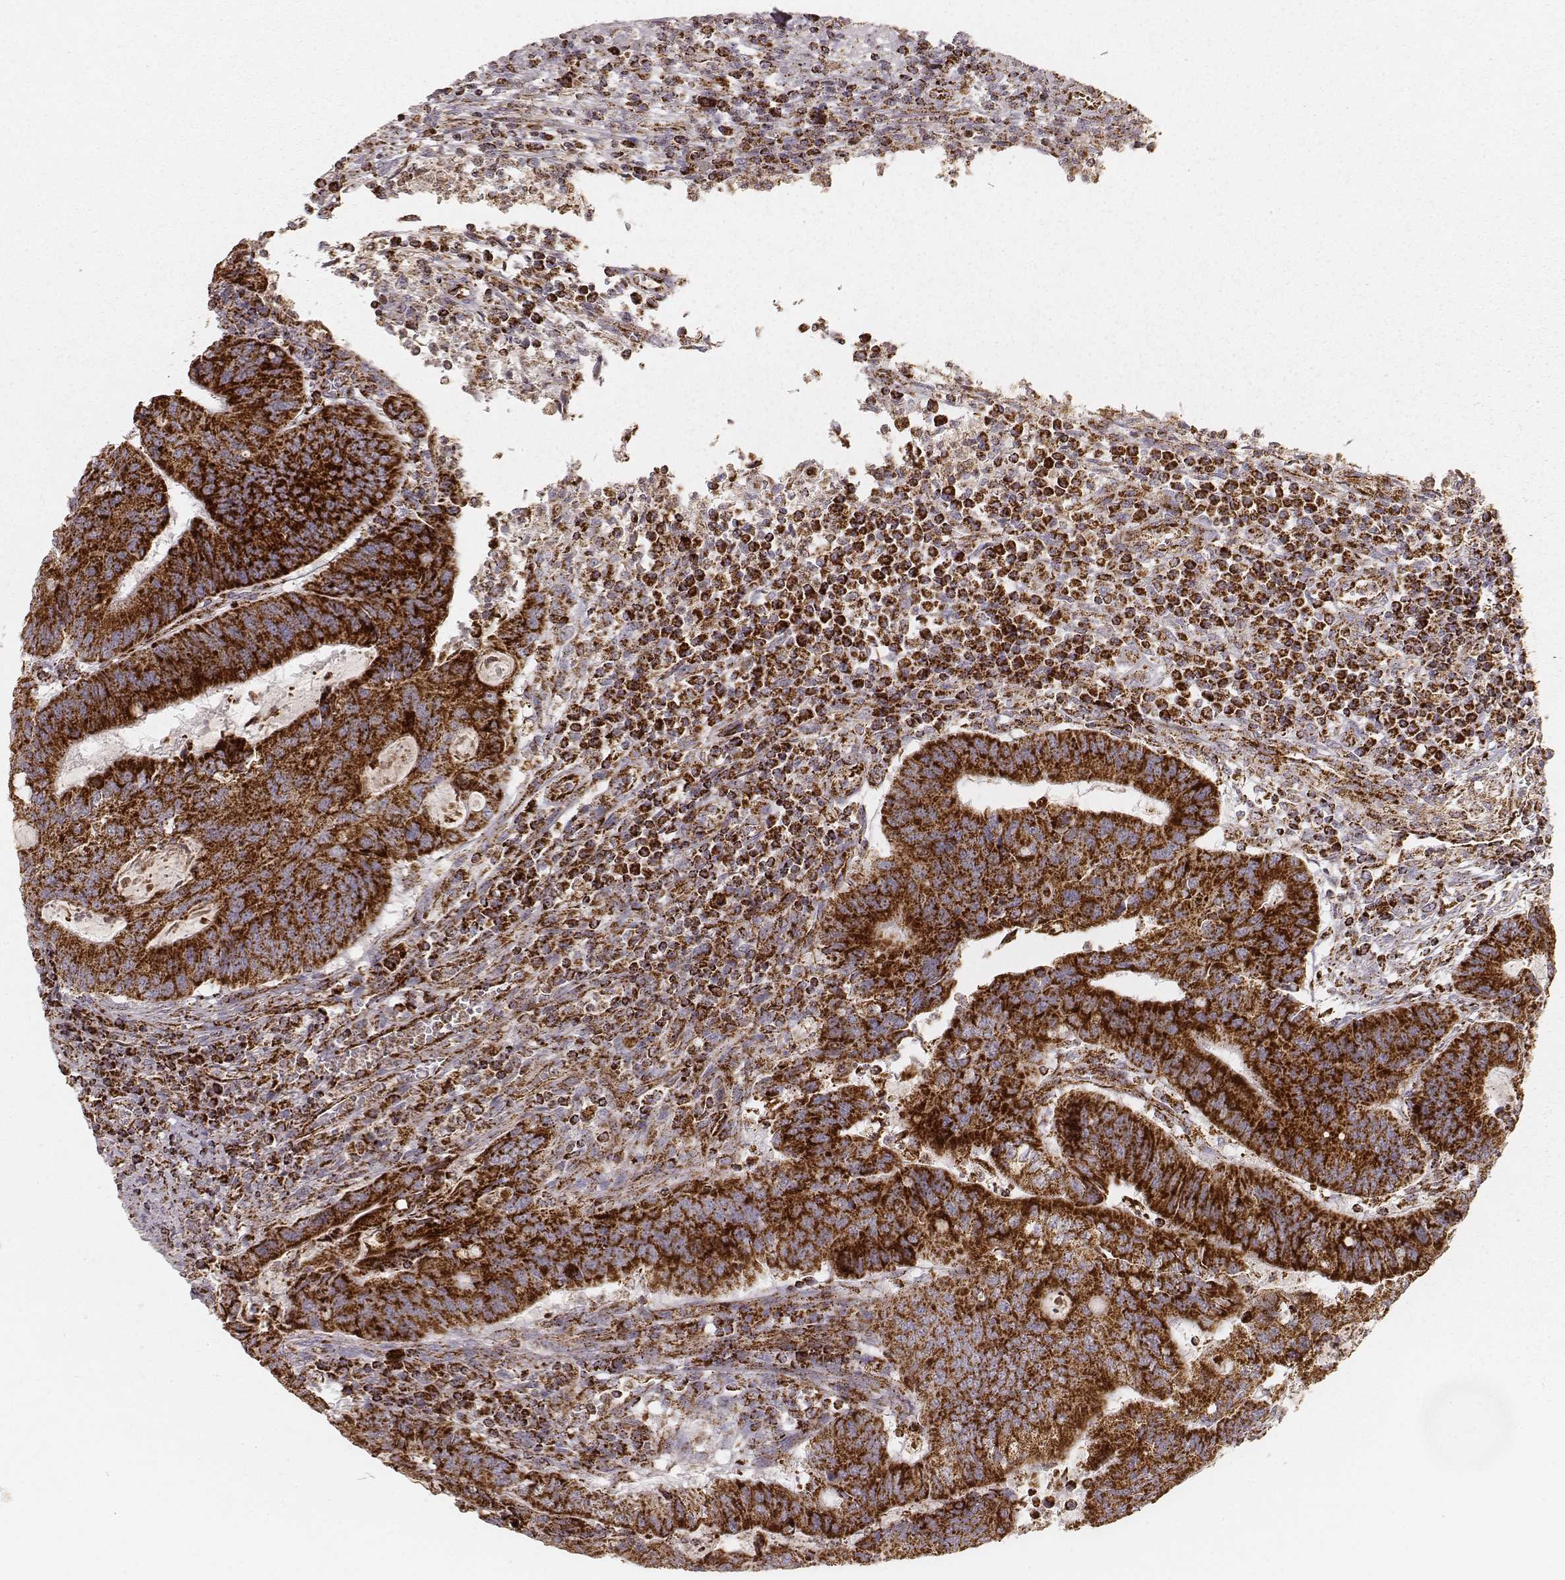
{"staining": {"intensity": "strong", "quantity": ">75%", "location": "cytoplasmic/membranous"}, "tissue": "colorectal cancer", "cell_type": "Tumor cells", "image_type": "cancer", "snomed": [{"axis": "morphology", "description": "Adenocarcinoma, NOS"}, {"axis": "topography", "description": "Colon"}], "caption": "Protein staining of colorectal cancer tissue exhibits strong cytoplasmic/membranous positivity in approximately >75% of tumor cells.", "gene": "CS", "patient": {"sex": "male", "age": 67}}